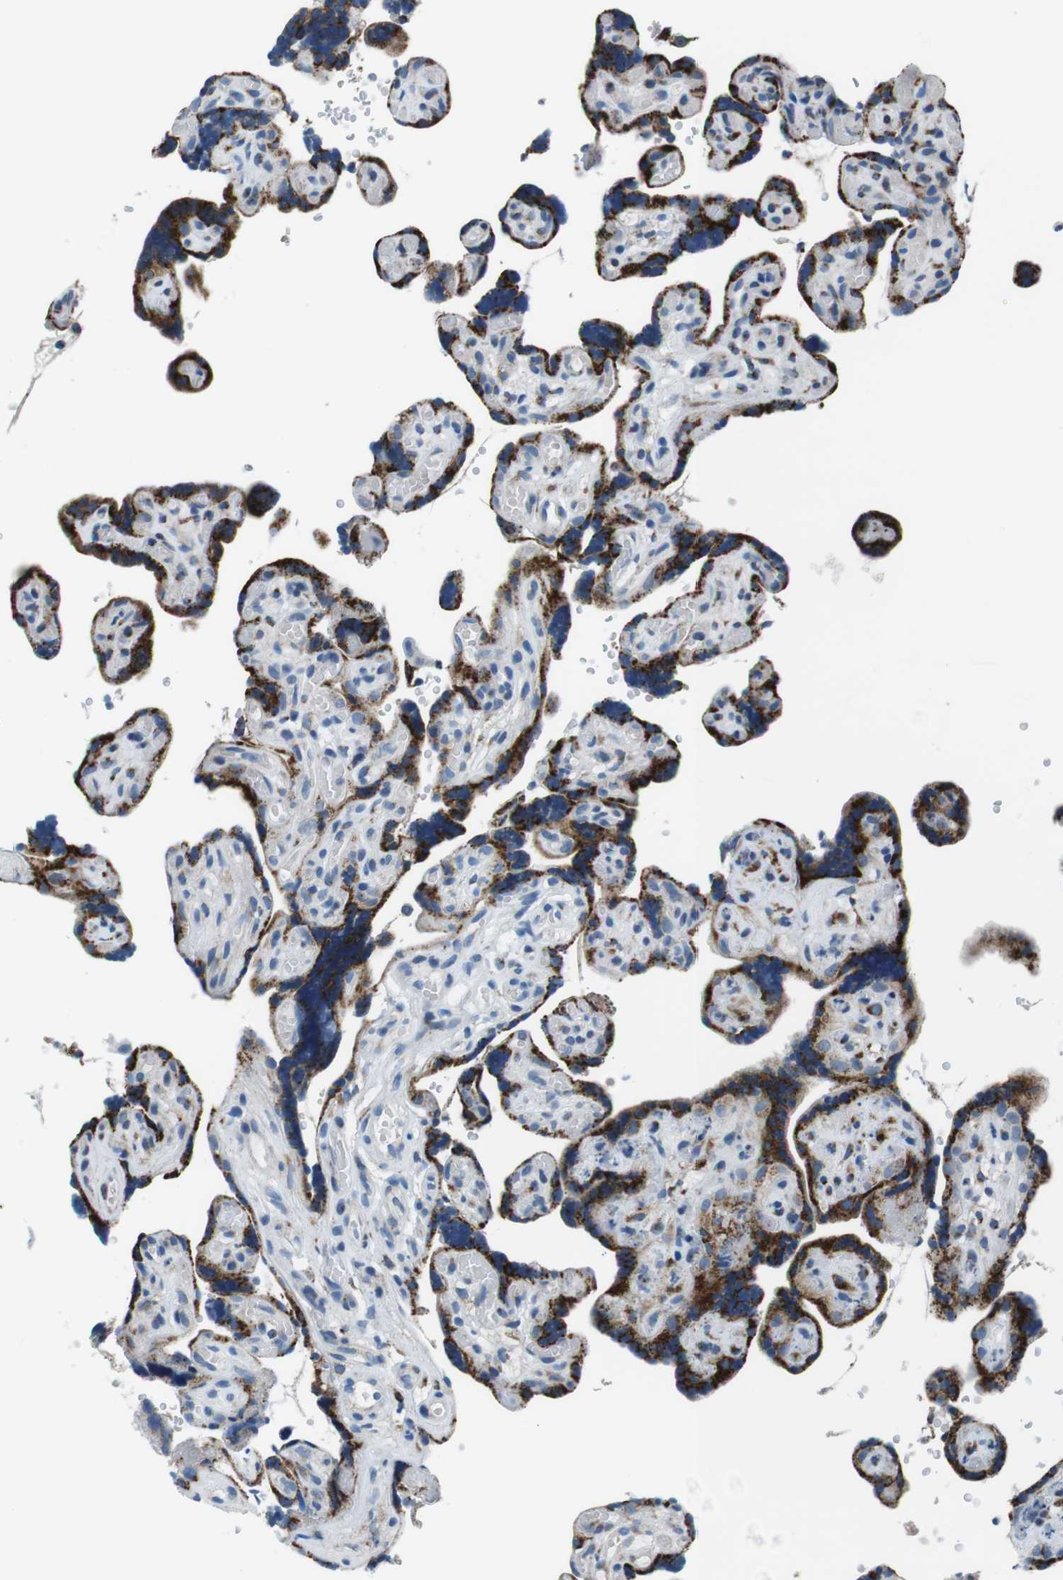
{"staining": {"intensity": "strong", "quantity": "<25%", "location": "cytoplasmic/membranous"}, "tissue": "placenta", "cell_type": "Decidual cells", "image_type": "normal", "snomed": [{"axis": "morphology", "description": "Normal tissue, NOS"}, {"axis": "topography", "description": "Placenta"}], "caption": "Protein analysis of normal placenta demonstrates strong cytoplasmic/membranous expression in about <25% of decidual cells. The staining is performed using DAB brown chromogen to label protein expression. The nuclei are counter-stained blue using hematoxylin.", "gene": "NUCB2", "patient": {"sex": "female", "age": 30}}